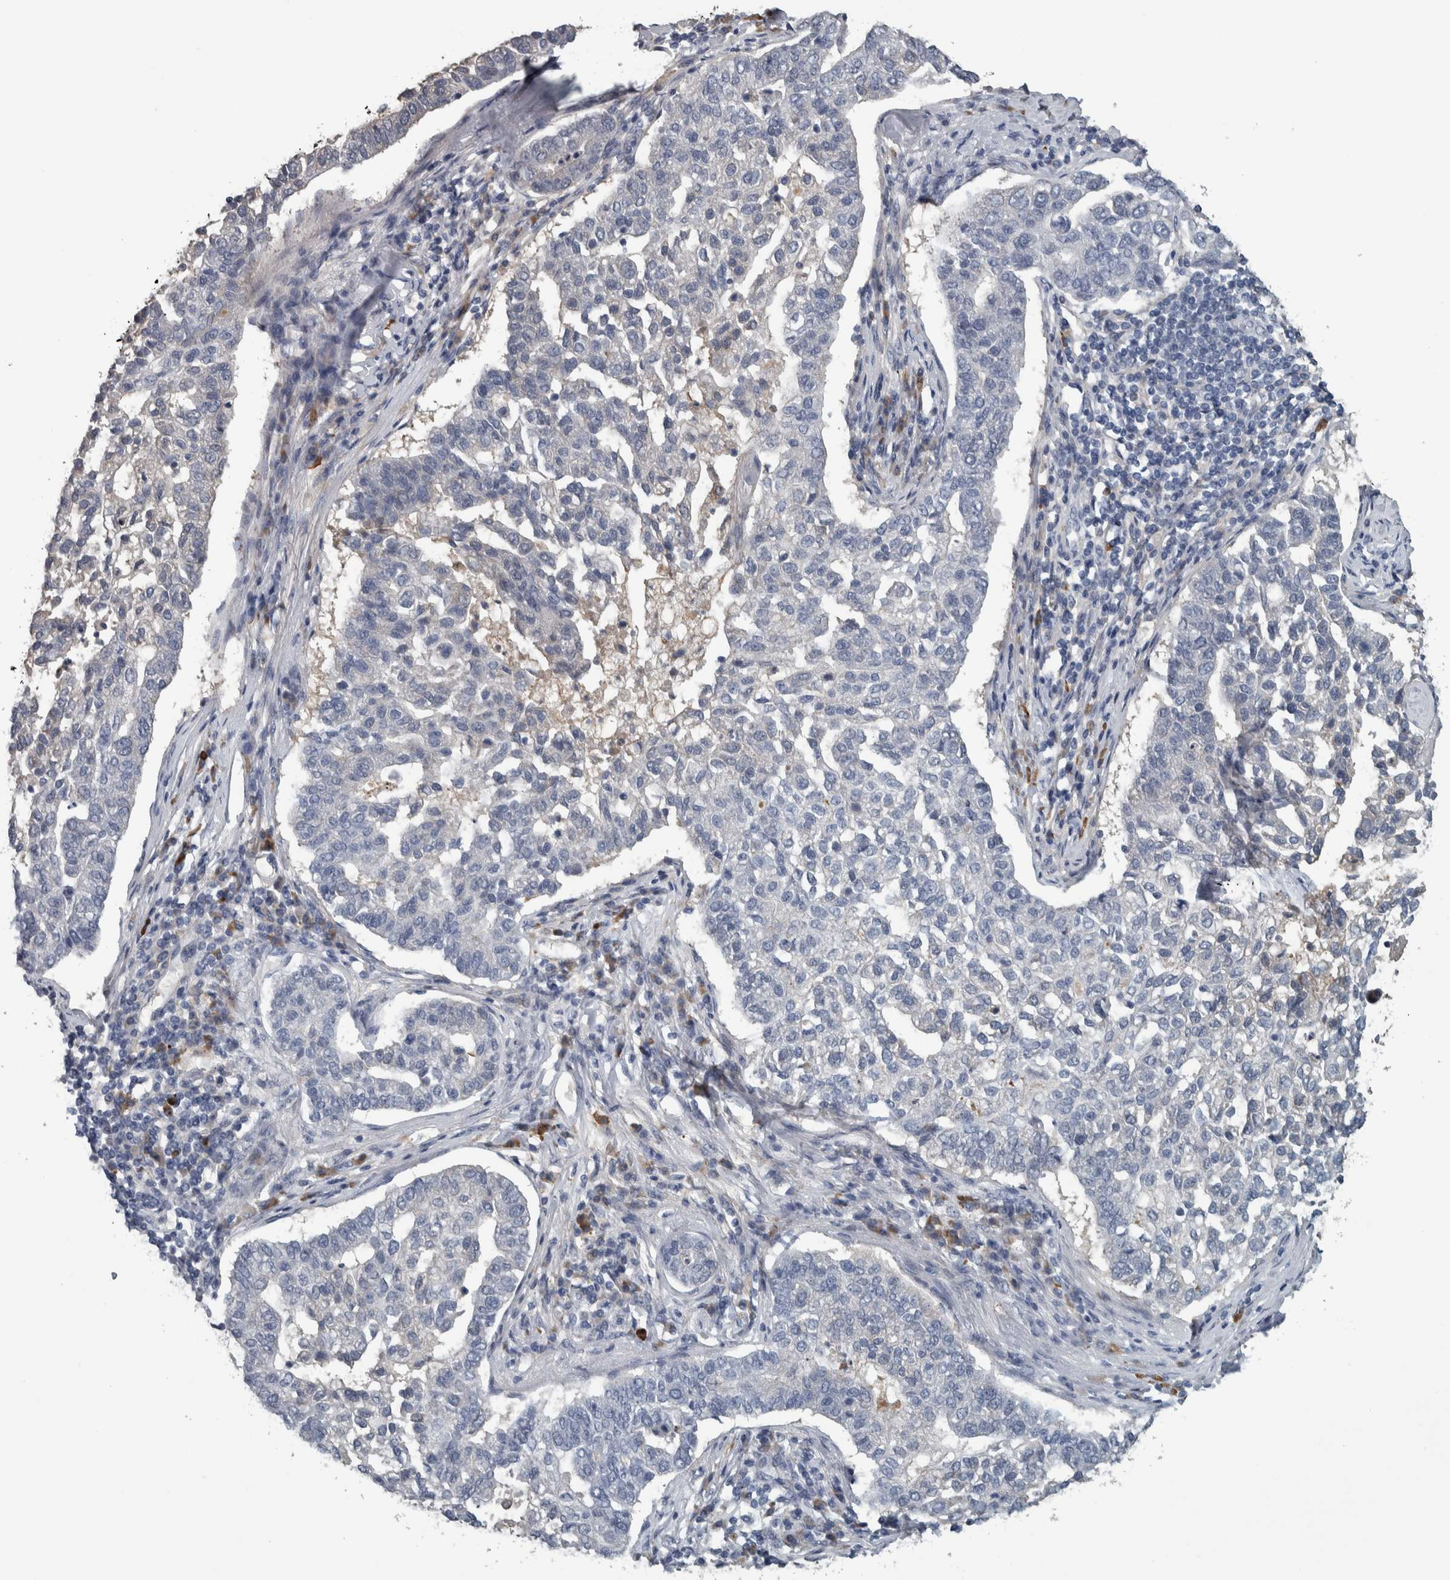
{"staining": {"intensity": "negative", "quantity": "none", "location": "none"}, "tissue": "pancreatic cancer", "cell_type": "Tumor cells", "image_type": "cancer", "snomed": [{"axis": "morphology", "description": "Adenocarcinoma, NOS"}, {"axis": "topography", "description": "Pancreas"}], "caption": "Tumor cells show no significant expression in pancreatic adenocarcinoma. (DAB immunohistochemistry with hematoxylin counter stain).", "gene": "CAVIN4", "patient": {"sex": "female", "age": 61}}